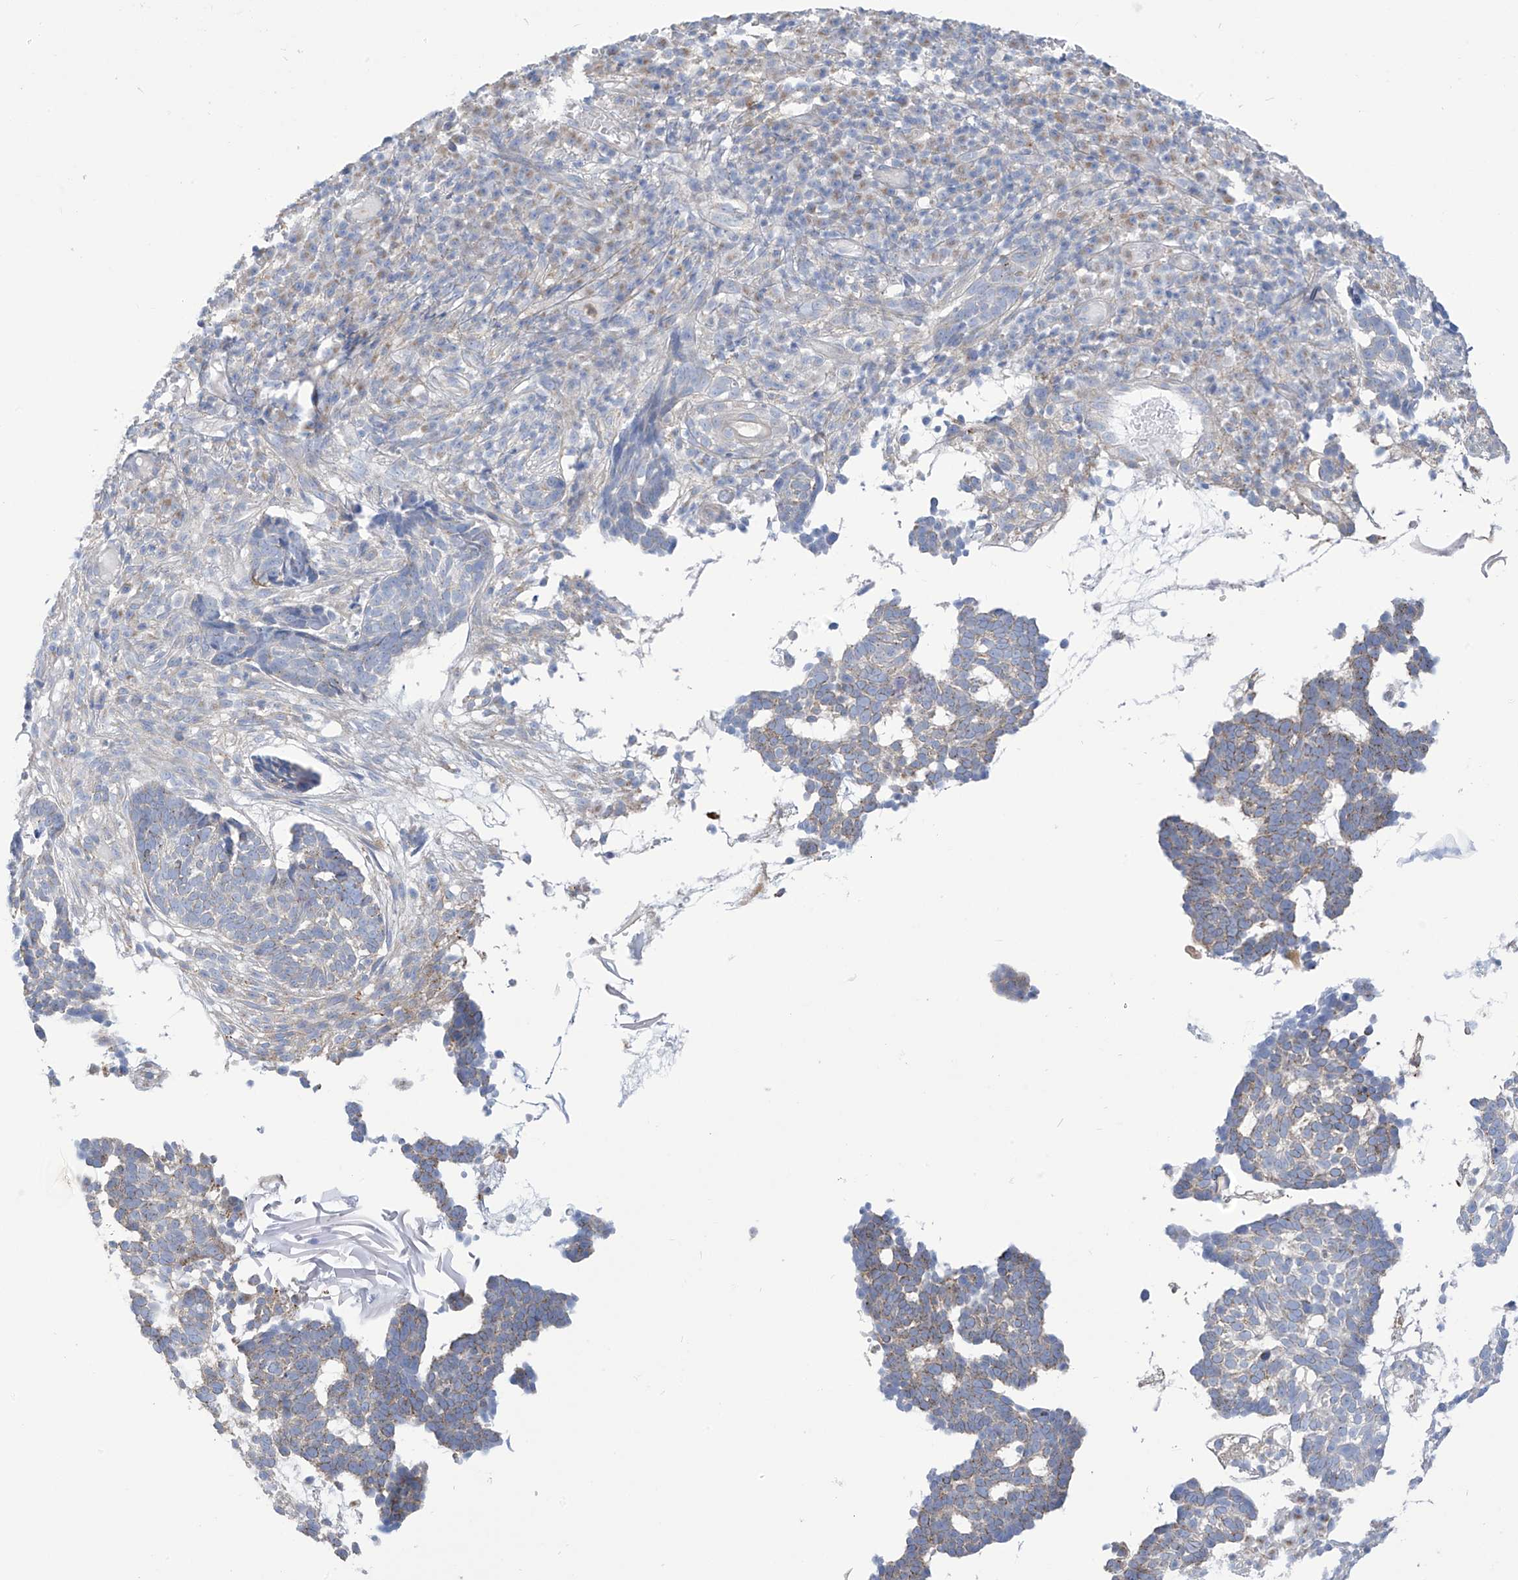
{"staining": {"intensity": "negative", "quantity": "none", "location": "none"}, "tissue": "skin cancer", "cell_type": "Tumor cells", "image_type": "cancer", "snomed": [{"axis": "morphology", "description": "Basal cell carcinoma"}, {"axis": "topography", "description": "Skin"}], "caption": "Tumor cells are negative for brown protein staining in skin cancer (basal cell carcinoma).", "gene": "FABP2", "patient": {"sex": "male", "age": 85}}